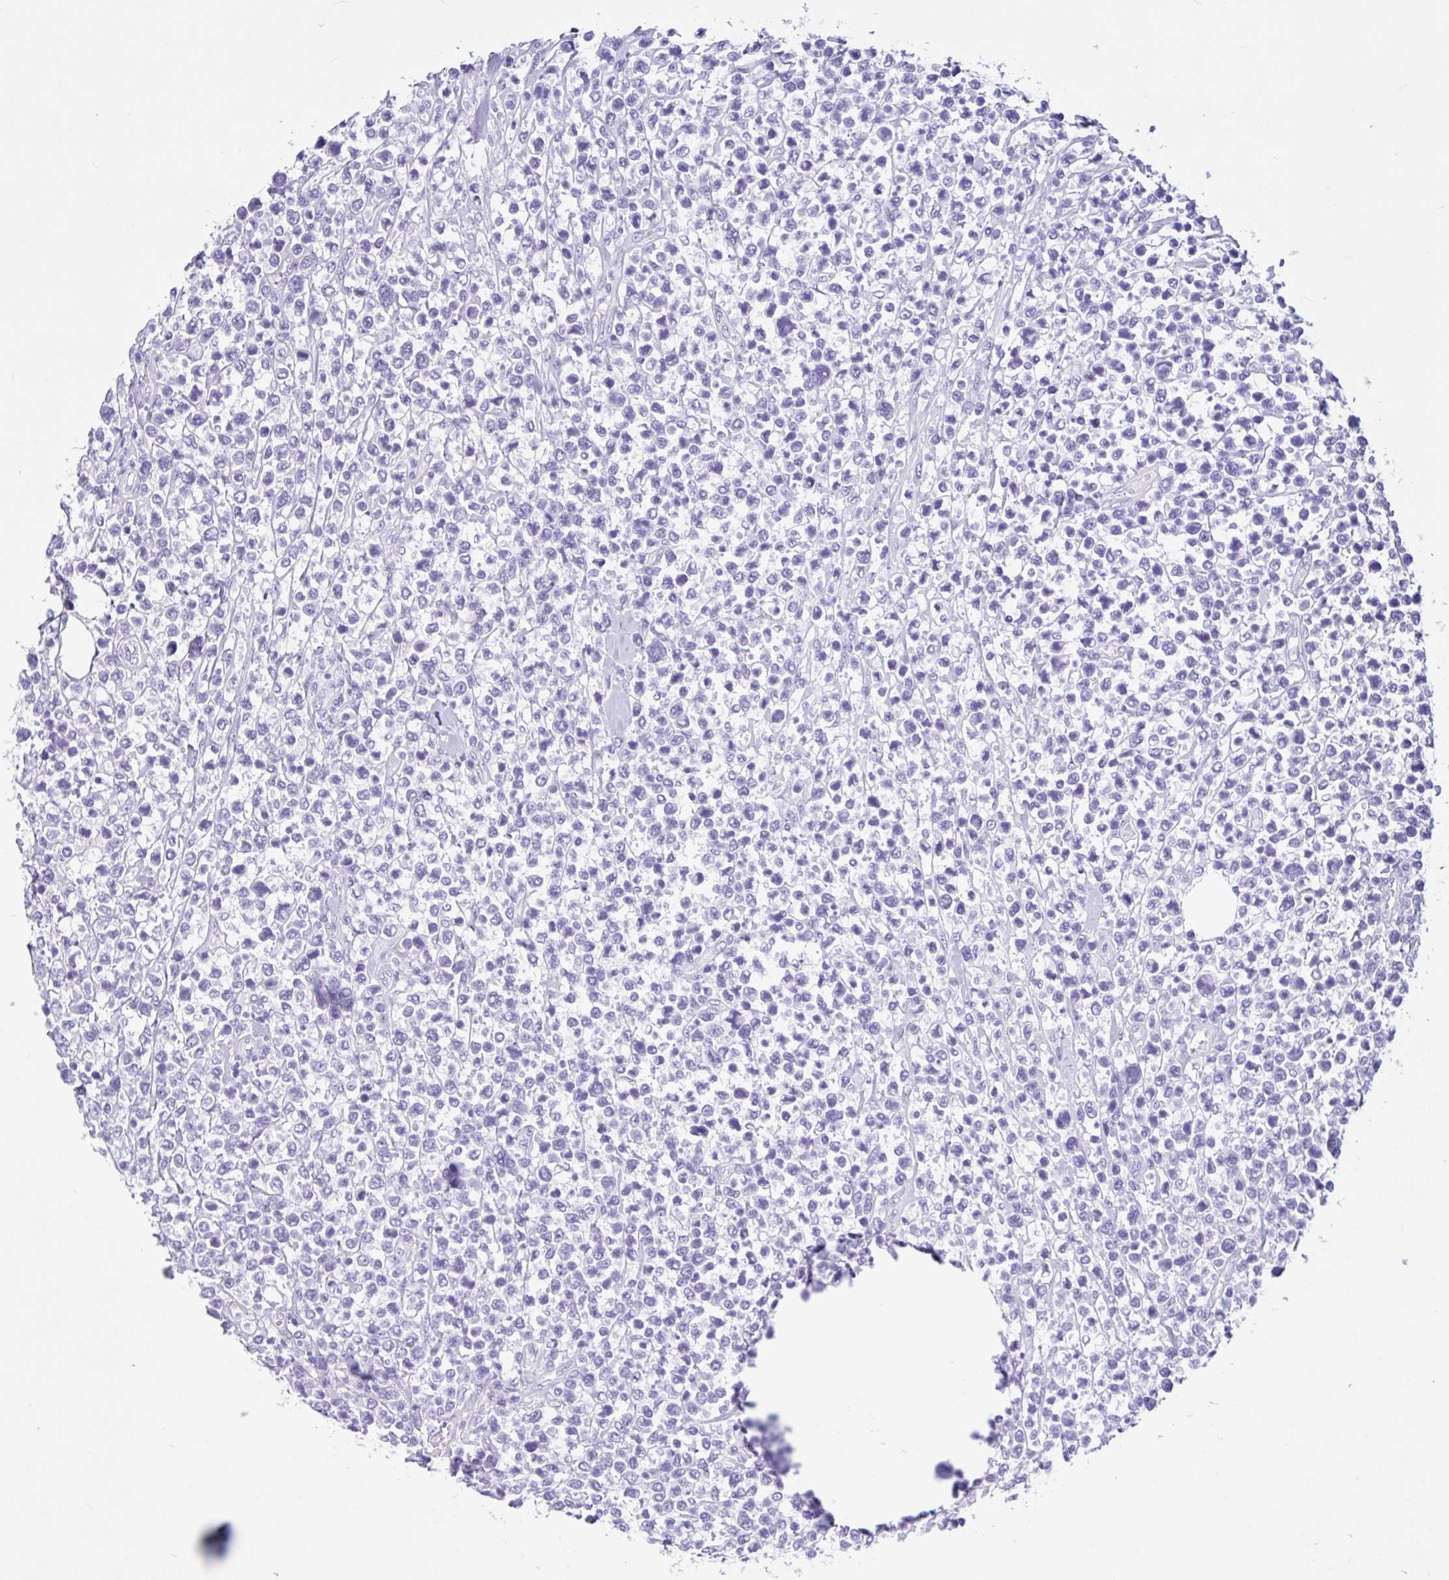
{"staining": {"intensity": "negative", "quantity": "none", "location": "none"}, "tissue": "lymphoma", "cell_type": "Tumor cells", "image_type": "cancer", "snomed": [{"axis": "morphology", "description": "Malignant lymphoma, non-Hodgkin's type, Low grade"}, {"axis": "topography", "description": "Lymph node"}], "caption": "Immunohistochemistry micrograph of neoplastic tissue: human low-grade malignant lymphoma, non-Hodgkin's type stained with DAB (3,3'-diaminobenzidine) displays no significant protein expression in tumor cells.", "gene": "OR4N4", "patient": {"sex": "male", "age": 60}}